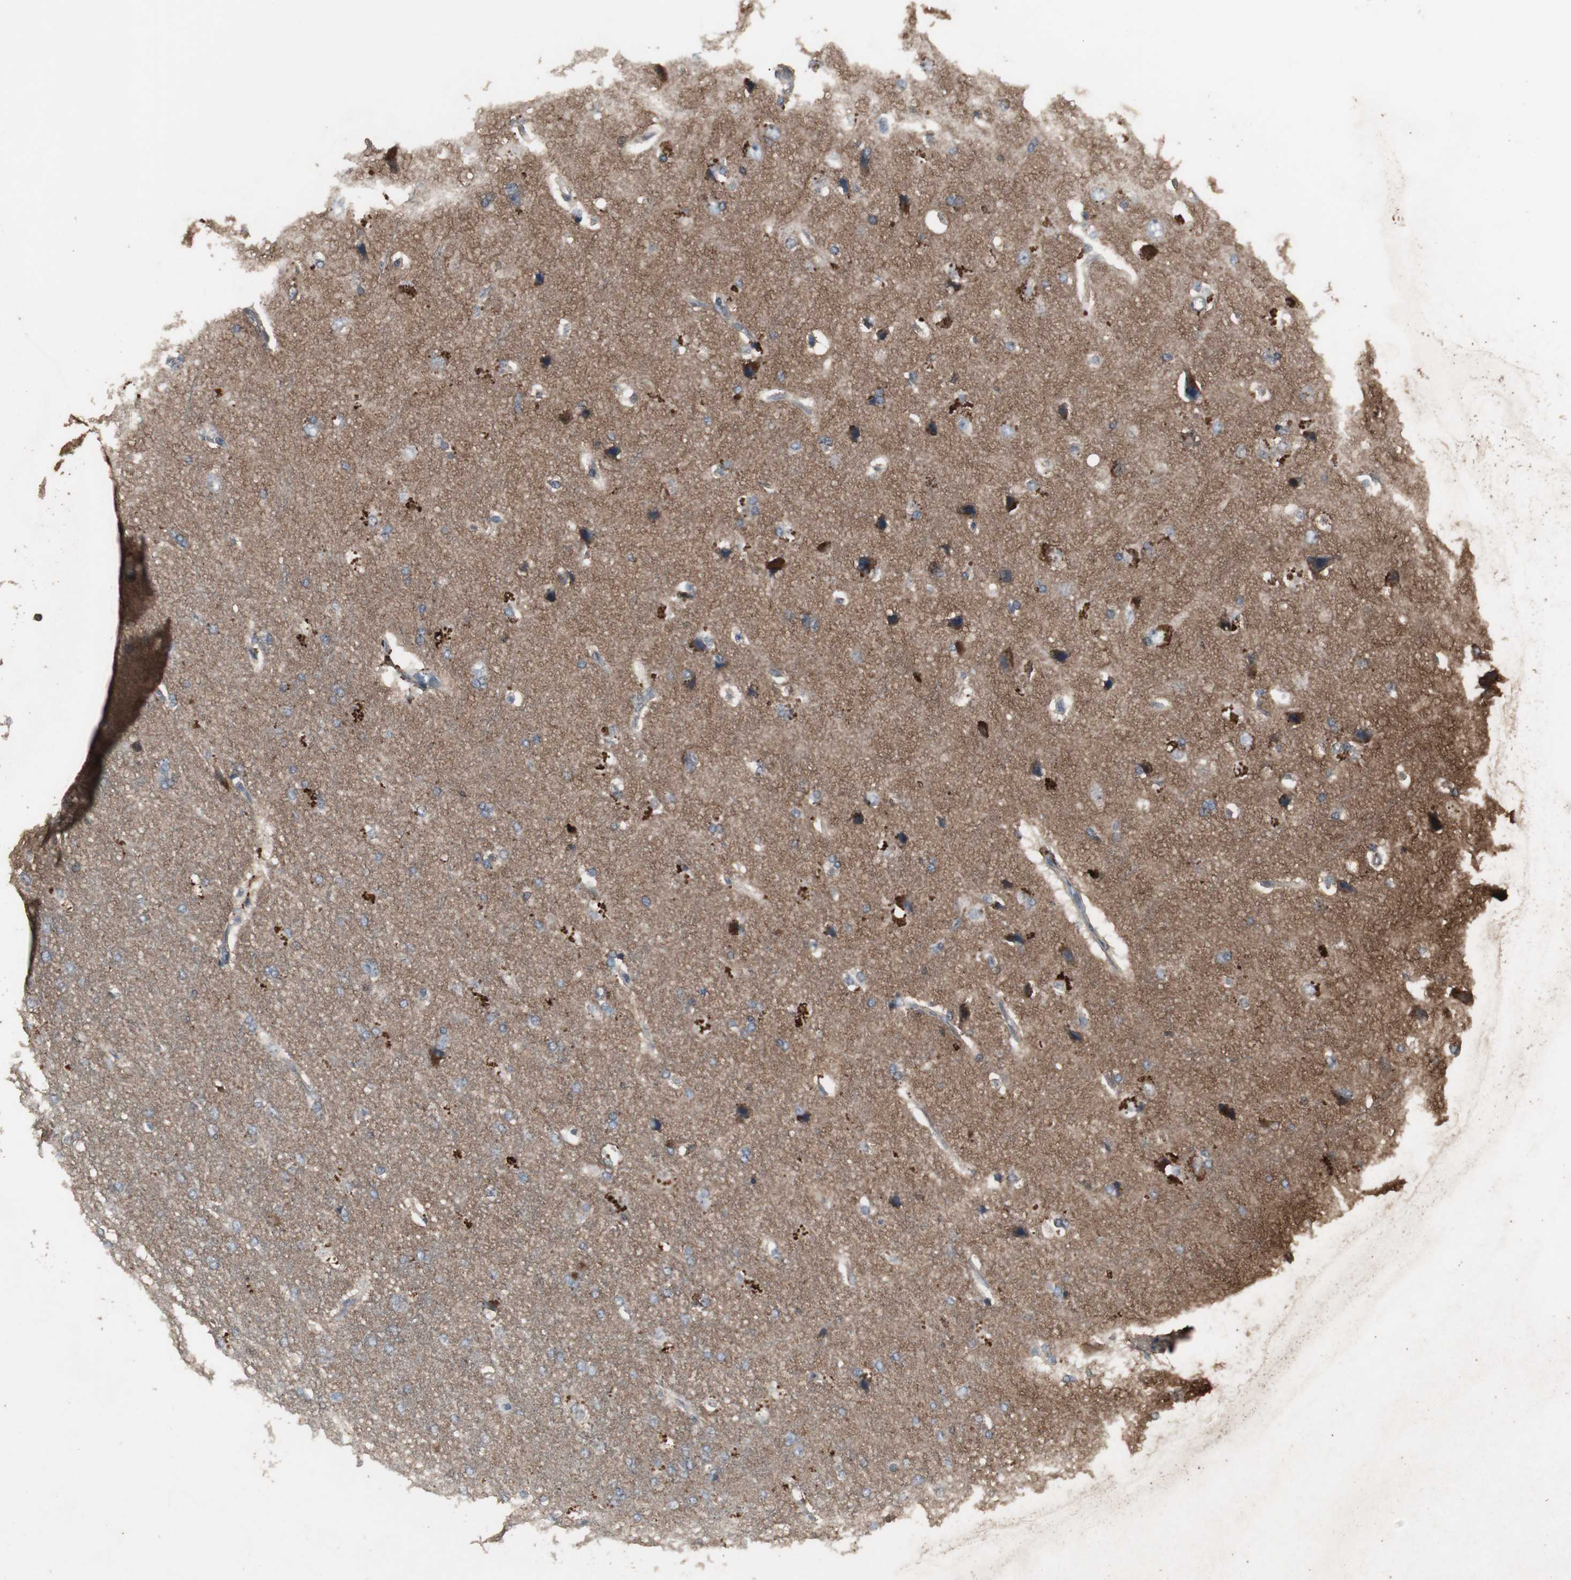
{"staining": {"intensity": "weak", "quantity": ">75%", "location": "cytoplasmic/membranous"}, "tissue": "cerebral cortex", "cell_type": "Endothelial cells", "image_type": "normal", "snomed": [{"axis": "morphology", "description": "Normal tissue, NOS"}, {"axis": "topography", "description": "Cerebral cortex"}], "caption": "IHC micrograph of benign human cerebral cortex stained for a protein (brown), which exhibits low levels of weak cytoplasmic/membranous staining in about >75% of endothelial cells.", "gene": "HPRT1", "patient": {"sex": "male", "age": 62}}